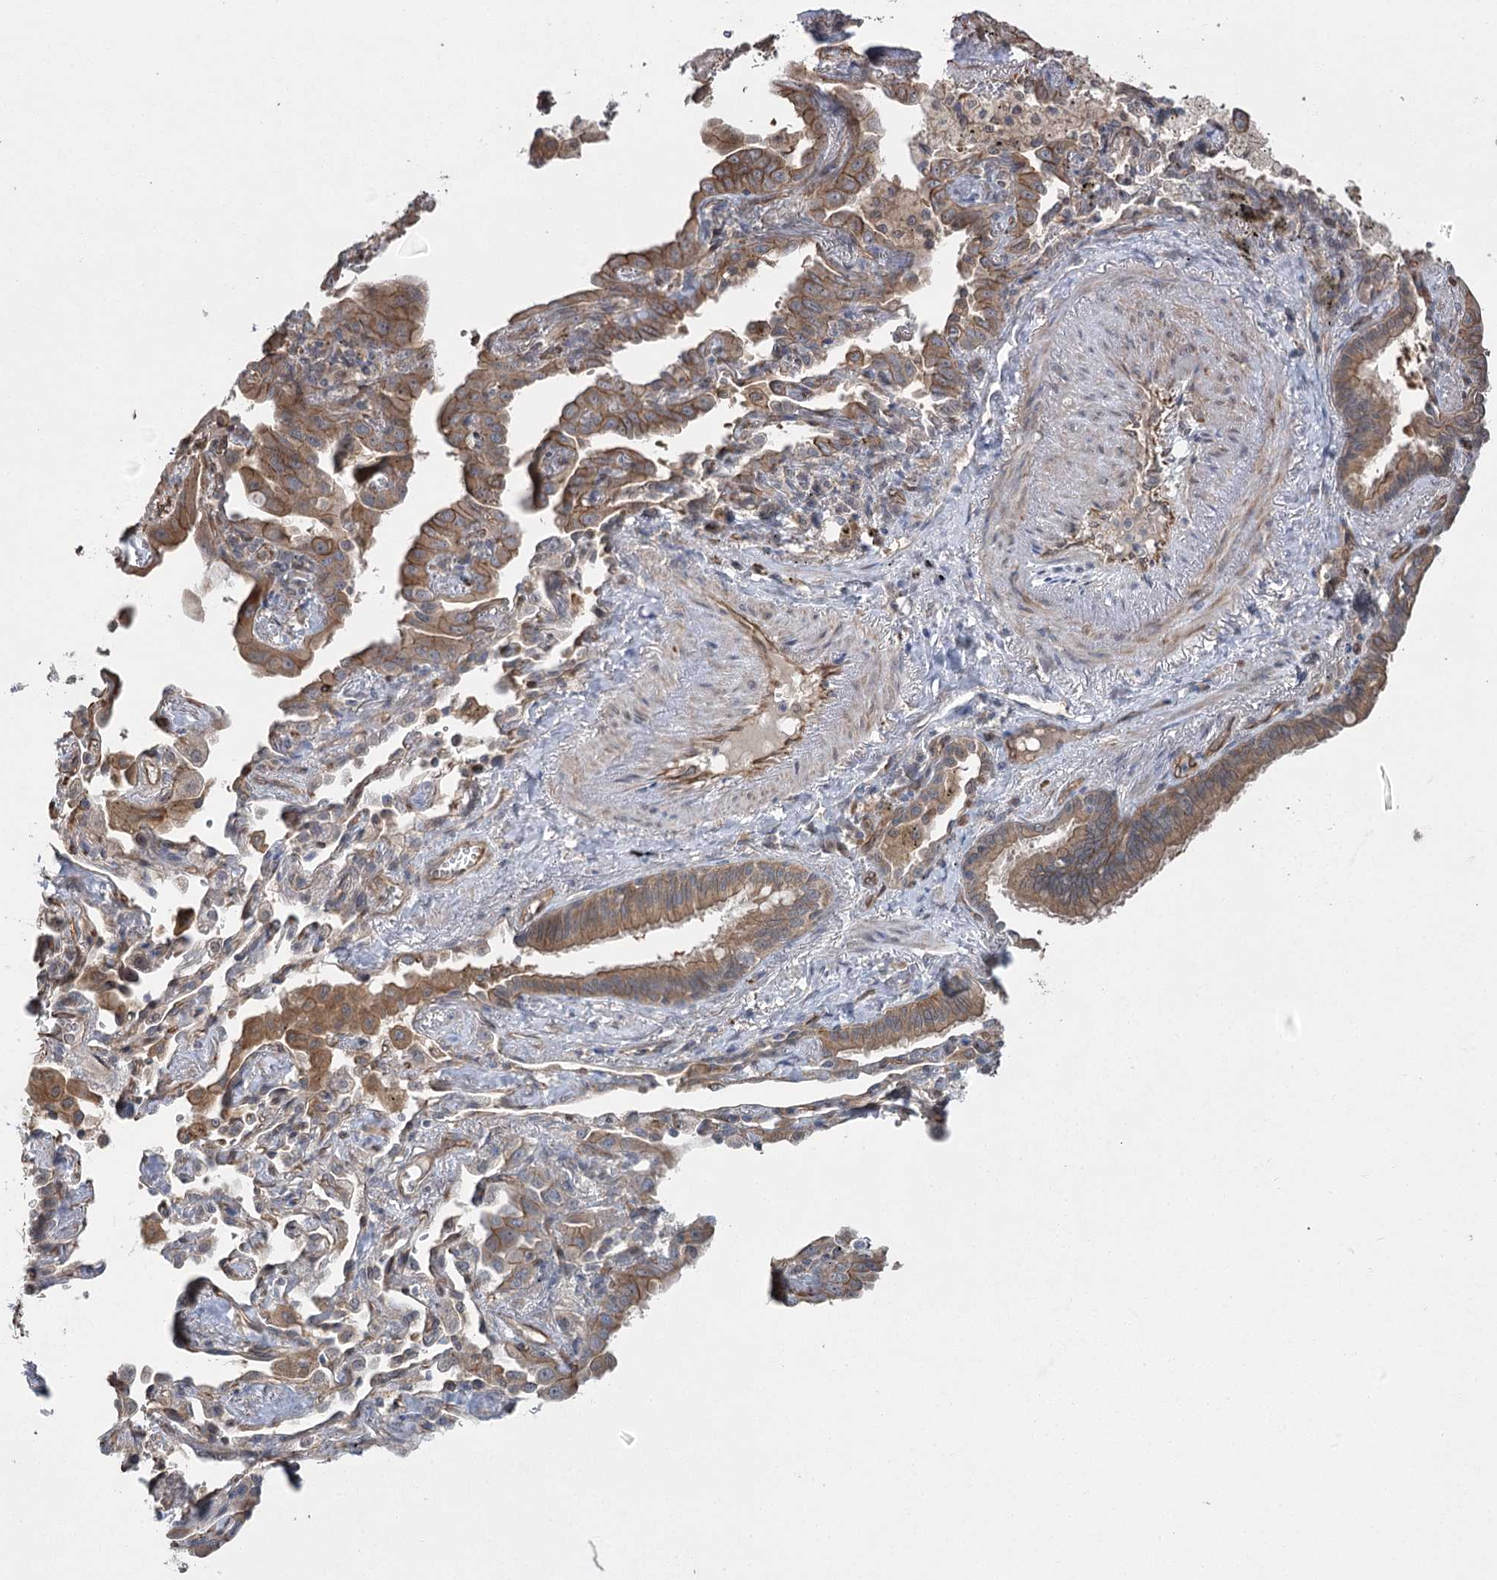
{"staining": {"intensity": "moderate", "quantity": "<25%", "location": "cytoplasmic/membranous"}, "tissue": "lung cancer", "cell_type": "Tumor cells", "image_type": "cancer", "snomed": [{"axis": "morphology", "description": "Adenocarcinoma, NOS"}, {"axis": "topography", "description": "Lung"}], "caption": "The micrograph displays immunohistochemical staining of lung cancer. There is moderate cytoplasmic/membranous staining is present in approximately <25% of tumor cells.", "gene": "RWDD4", "patient": {"sex": "male", "age": 67}}